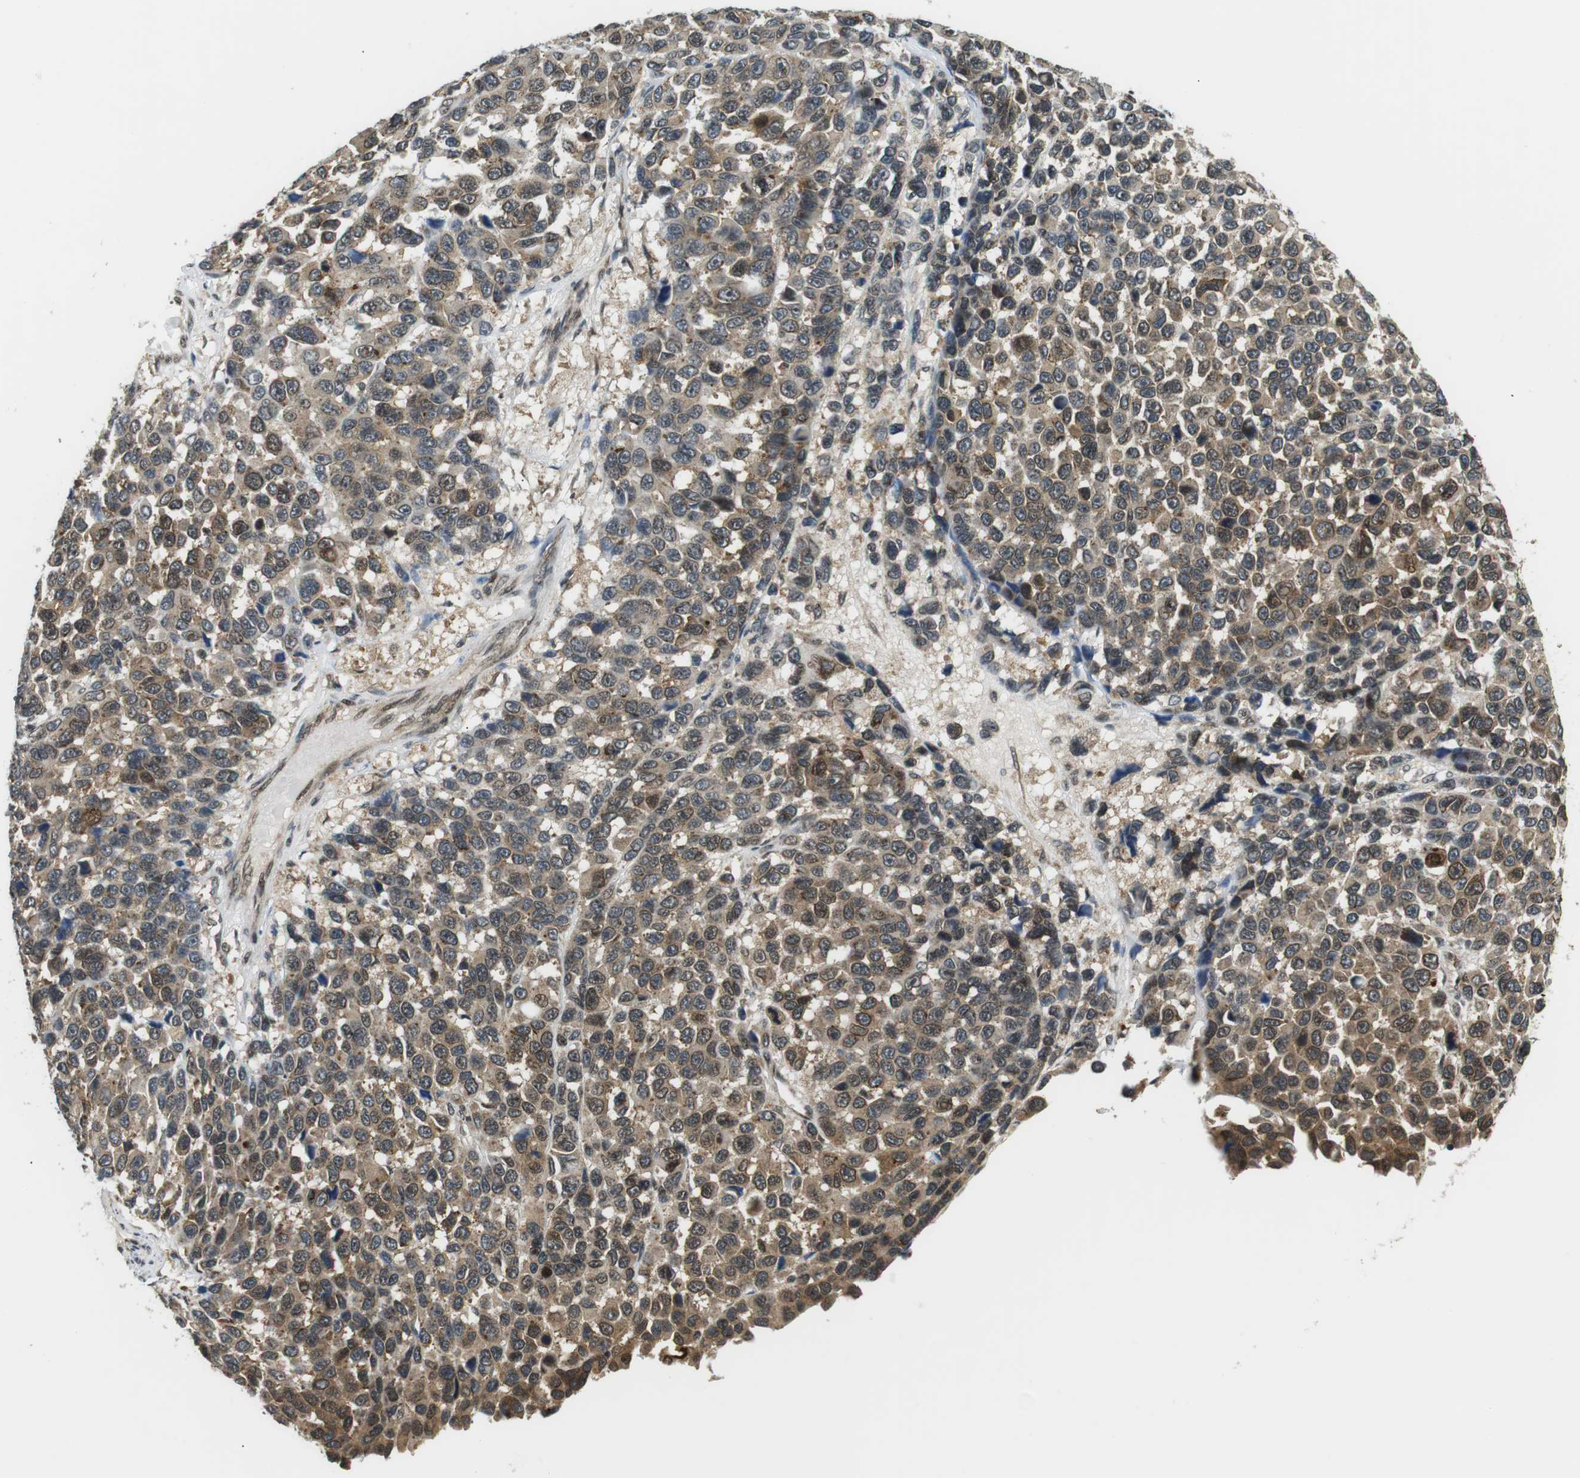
{"staining": {"intensity": "moderate", "quantity": ">75%", "location": "cytoplasmic/membranous,nuclear"}, "tissue": "melanoma", "cell_type": "Tumor cells", "image_type": "cancer", "snomed": [{"axis": "morphology", "description": "Malignant melanoma, NOS"}, {"axis": "topography", "description": "Skin"}], "caption": "Immunohistochemical staining of malignant melanoma exhibits moderate cytoplasmic/membranous and nuclear protein expression in approximately >75% of tumor cells.", "gene": "CSNK2B", "patient": {"sex": "male", "age": 53}}